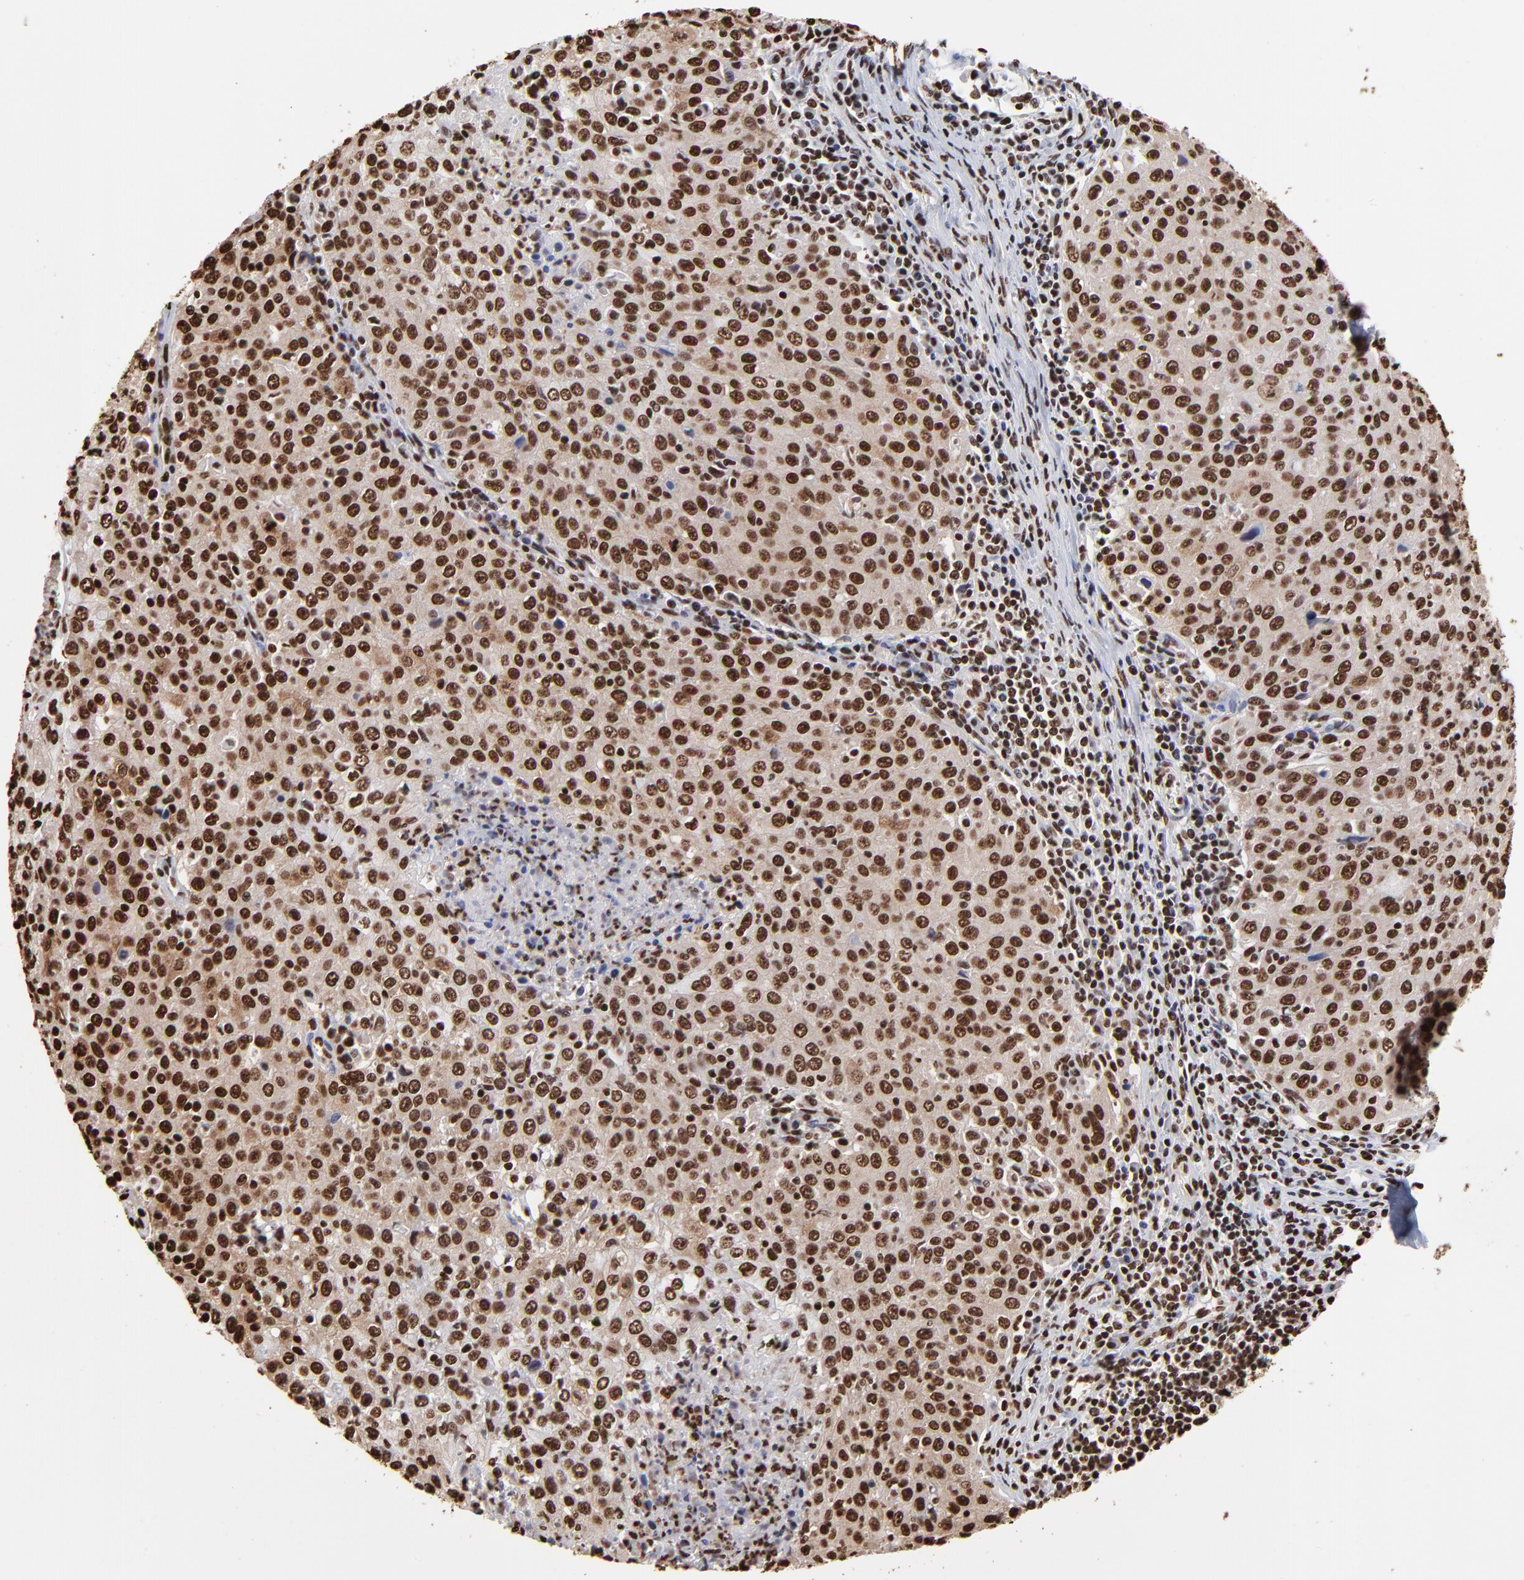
{"staining": {"intensity": "strong", "quantity": ">75%", "location": "nuclear"}, "tissue": "cervical cancer", "cell_type": "Tumor cells", "image_type": "cancer", "snomed": [{"axis": "morphology", "description": "Squamous cell carcinoma, NOS"}, {"axis": "topography", "description": "Cervix"}], "caption": "Immunohistochemical staining of human cervical cancer displays strong nuclear protein staining in approximately >75% of tumor cells. (Brightfield microscopy of DAB IHC at high magnification).", "gene": "ZNF544", "patient": {"sex": "female", "age": 27}}